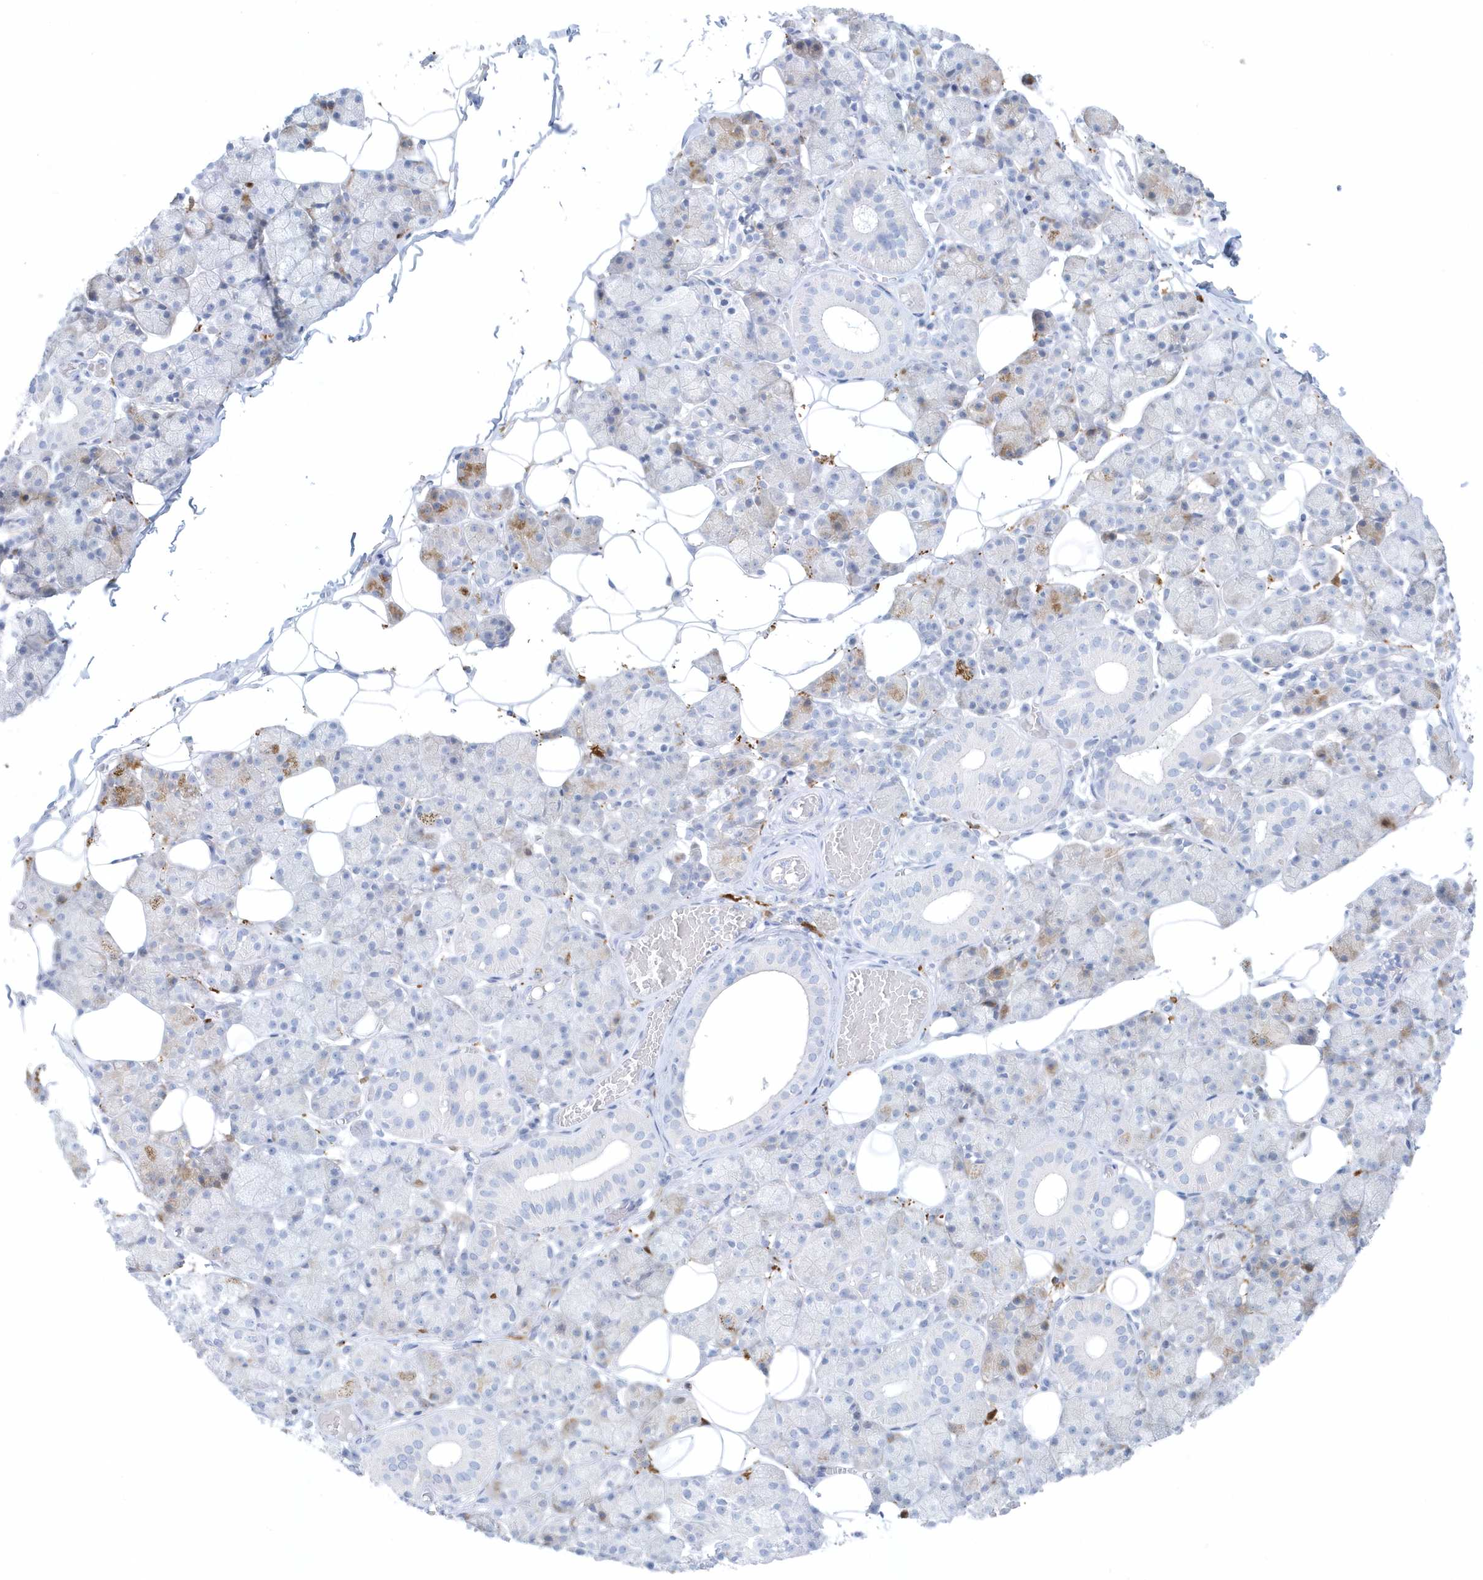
{"staining": {"intensity": "negative", "quantity": "none", "location": "none"}, "tissue": "salivary gland", "cell_type": "Glandular cells", "image_type": "normal", "snomed": [{"axis": "morphology", "description": "Normal tissue, NOS"}, {"axis": "topography", "description": "Salivary gland"}], "caption": "Immunohistochemistry micrograph of normal salivary gland stained for a protein (brown), which displays no staining in glandular cells.", "gene": "FAM98A", "patient": {"sex": "female", "age": 33}}